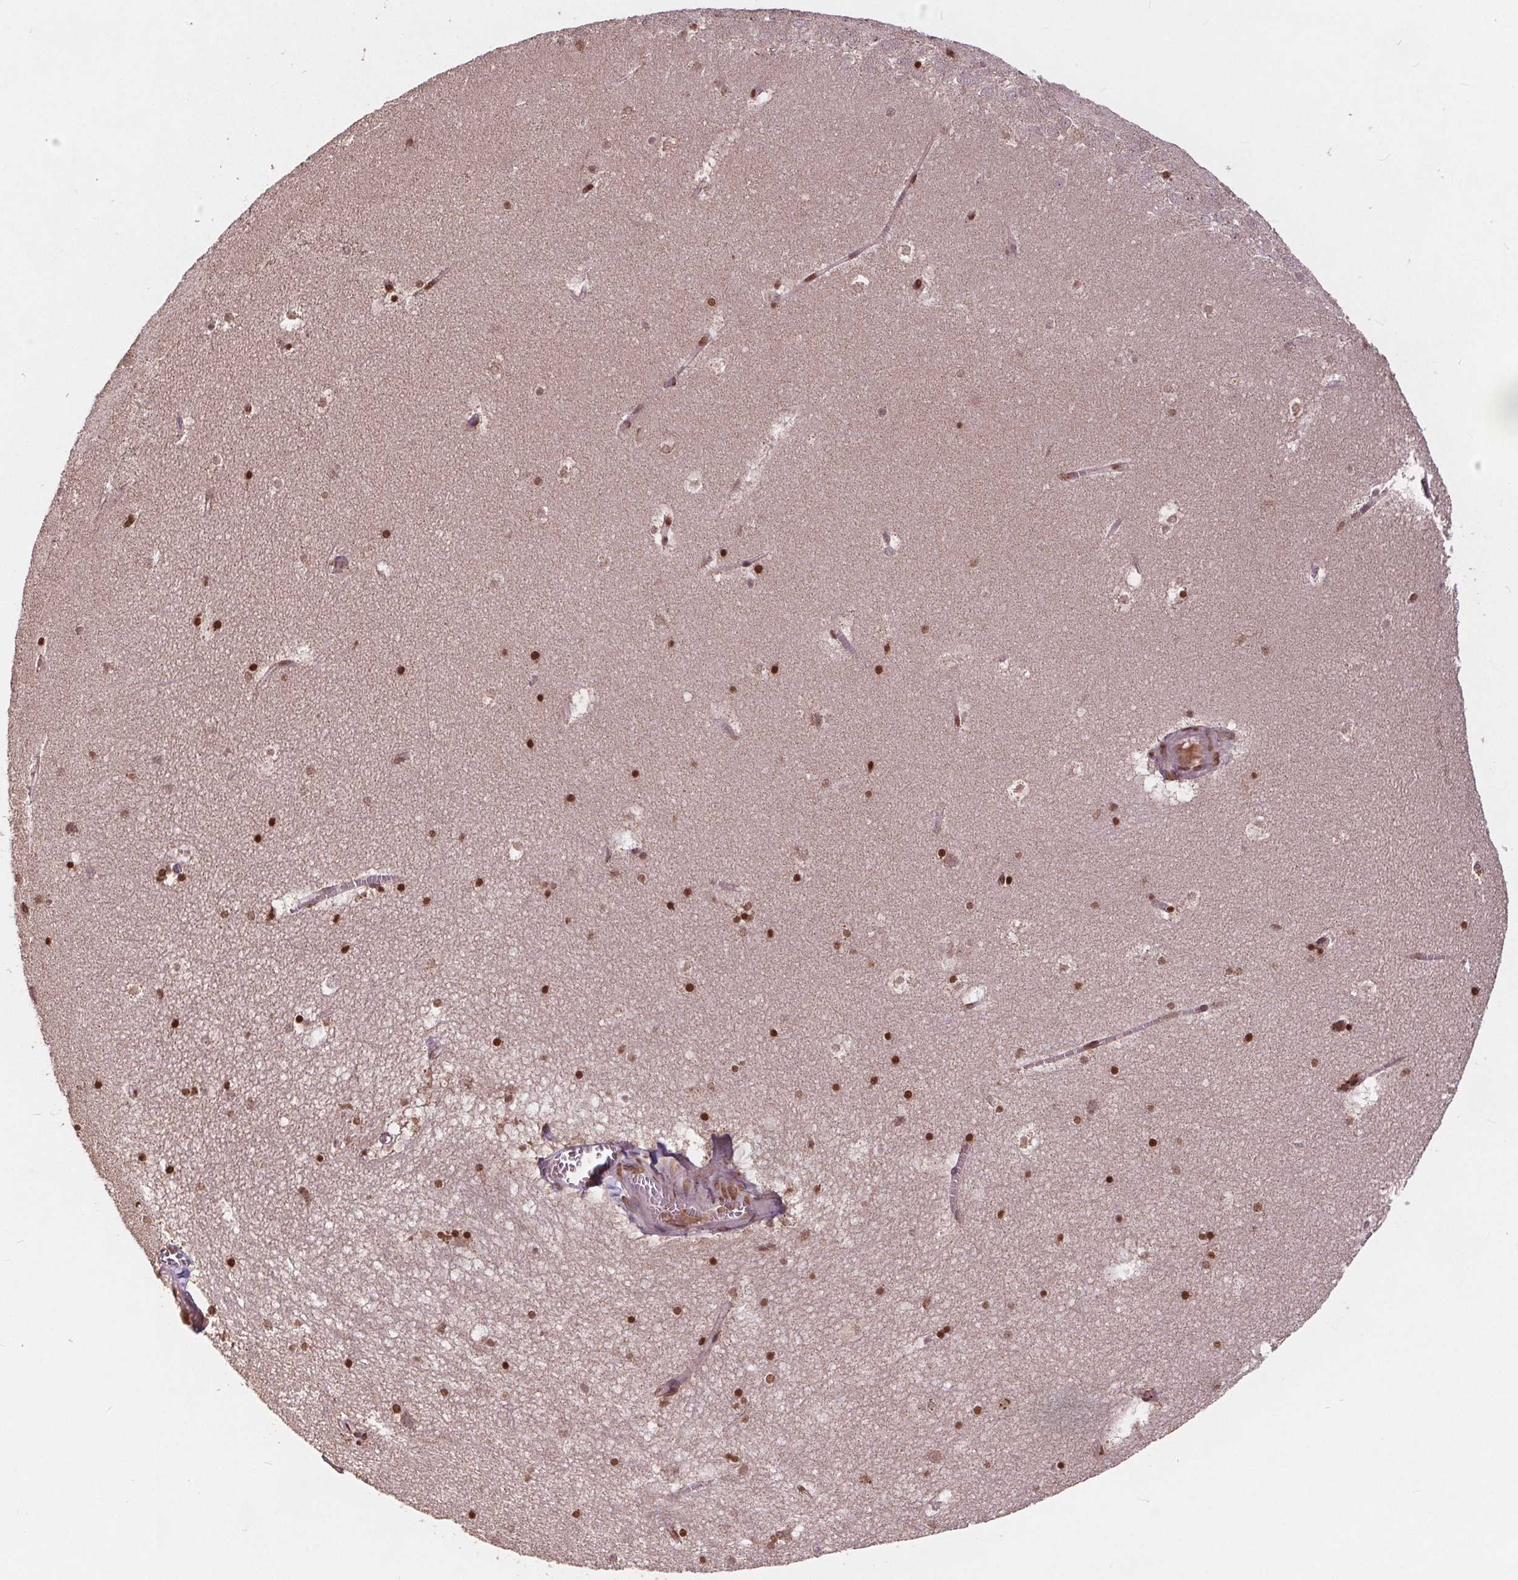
{"staining": {"intensity": "strong", "quantity": "25%-75%", "location": "nuclear"}, "tissue": "hippocampus", "cell_type": "Glial cells", "image_type": "normal", "snomed": [{"axis": "morphology", "description": "Normal tissue, NOS"}, {"axis": "topography", "description": "Hippocampus"}], "caption": "A micrograph of hippocampus stained for a protein displays strong nuclear brown staining in glial cells. (Stains: DAB (3,3'-diaminobenzidine) in brown, nuclei in blue, Microscopy: brightfield microscopy at high magnification).", "gene": "HIF1AN", "patient": {"sex": "male", "age": 45}}